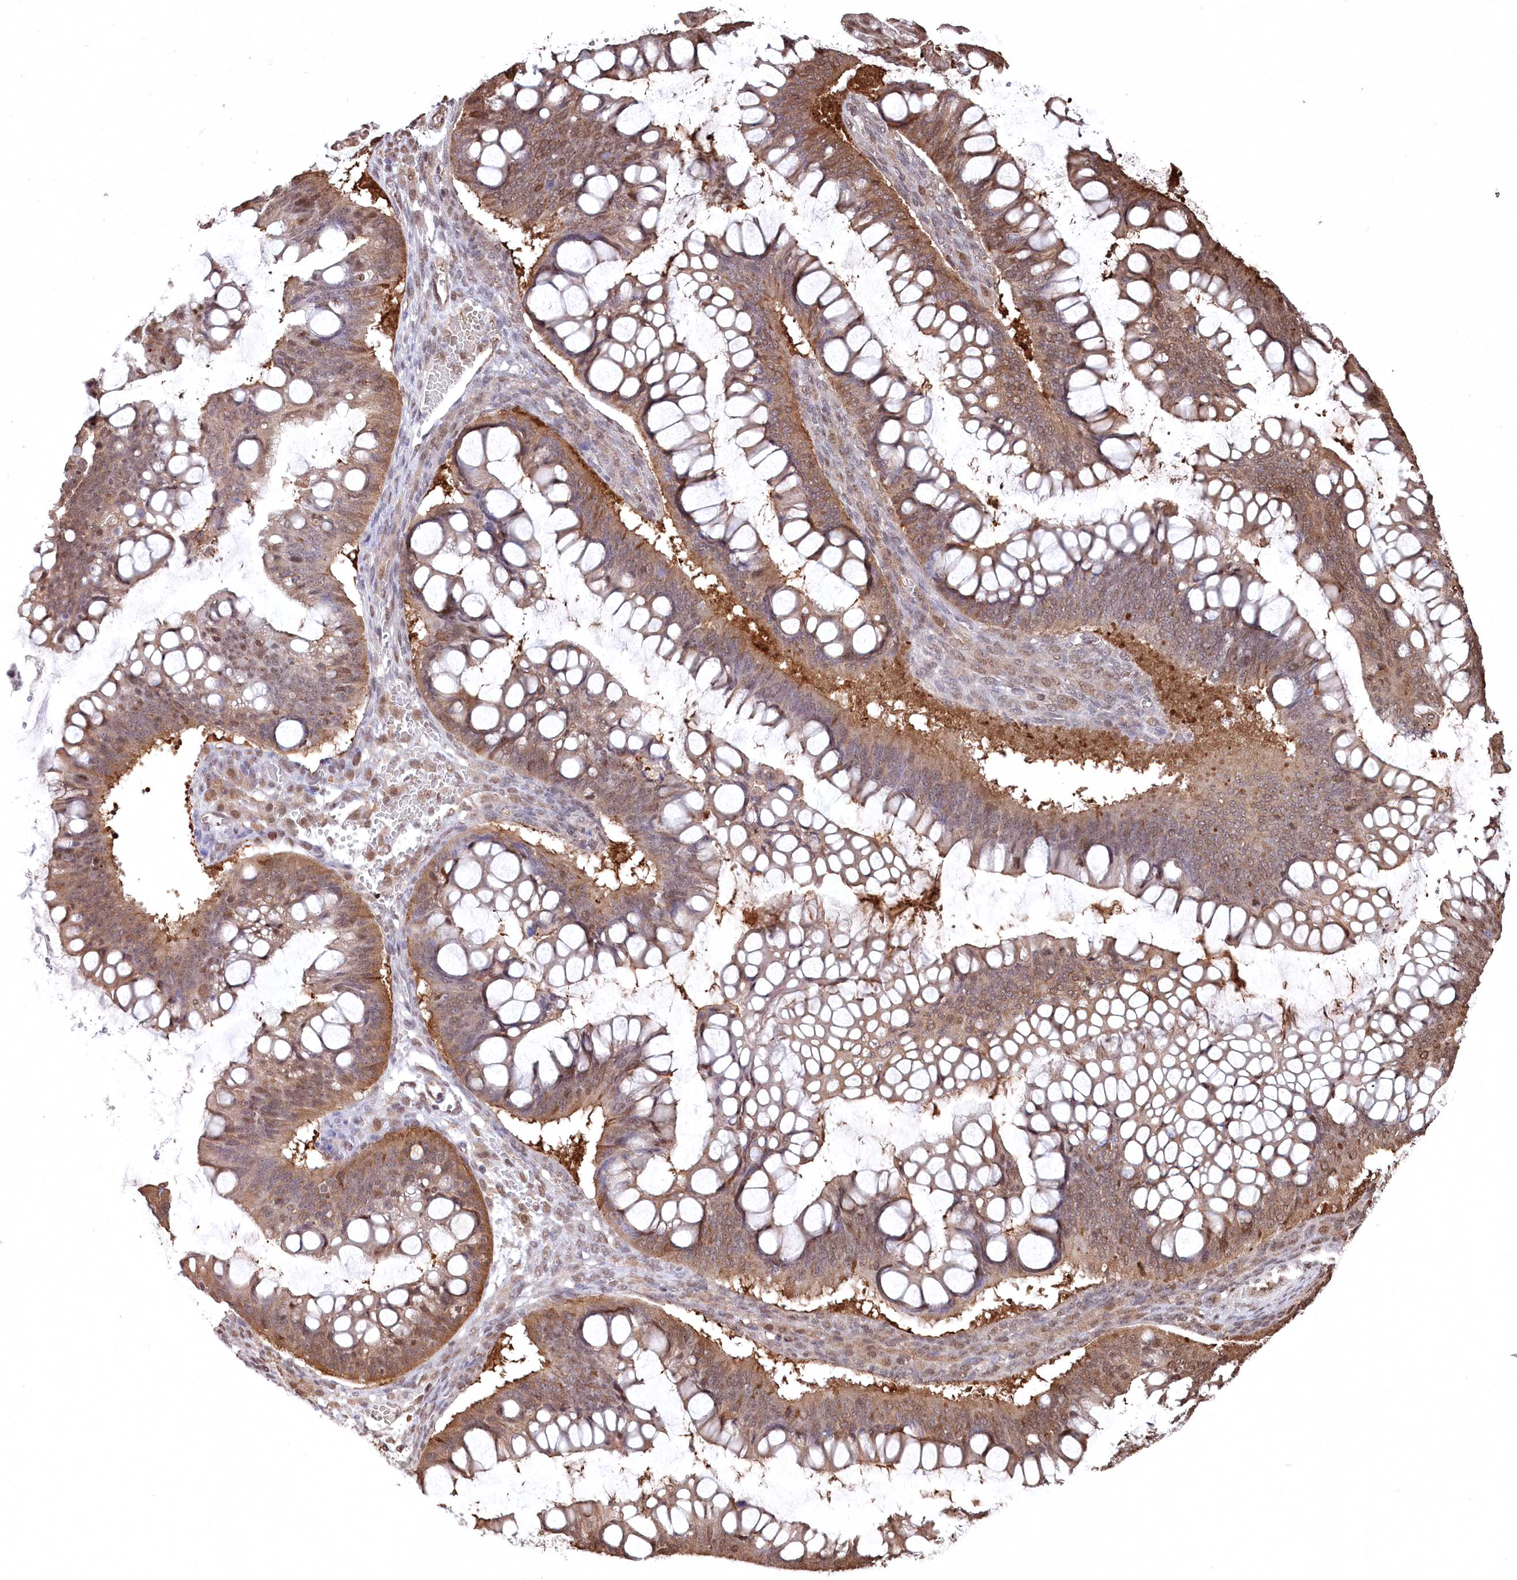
{"staining": {"intensity": "moderate", "quantity": "25%-75%", "location": "cytoplasmic/membranous,nuclear"}, "tissue": "ovarian cancer", "cell_type": "Tumor cells", "image_type": "cancer", "snomed": [{"axis": "morphology", "description": "Cystadenocarcinoma, mucinous, NOS"}, {"axis": "topography", "description": "Ovary"}], "caption": "DAB immunohistochemical staining of human ovarian cancer (mucinous cystadenocarcinoma) shows moderate cytoplasmic/membranous and nuclear protein positivity in approximately 25%-75% of tumor cells.", "gene": "PSMA1", "patient": {"sex": "female", "age": 73}}